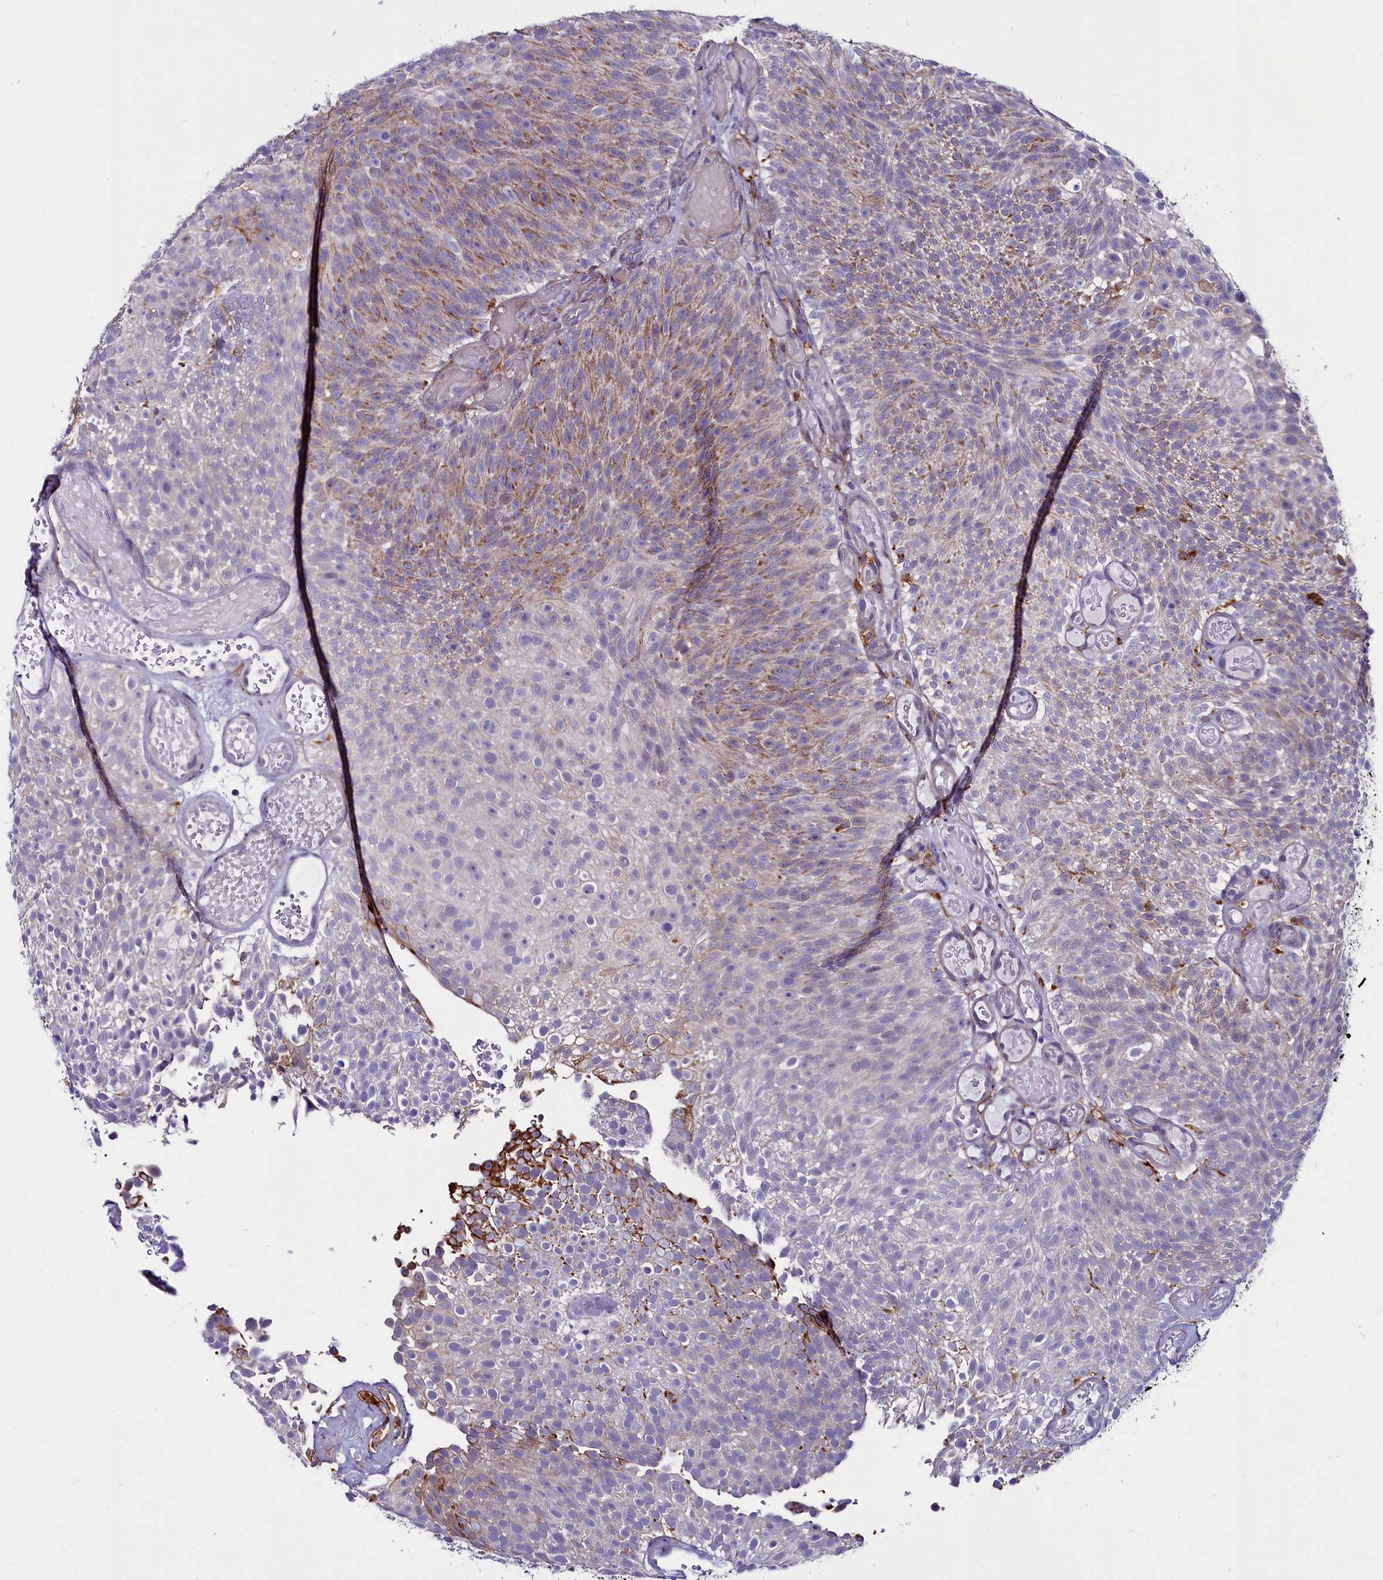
{"staining": {"intensity": "negative", "quantity": "none", "location": "none"}, "tissue": "urothelial cancer", "cell_type": "Tumor cells", "image_type": "cancer", "snomed": [{"axis": "morphology", "description": "Urothelial carcinoma, Low grade"}, {"axis": "topography", "description": "Urinary bladder"}], "caption": "This micrograph is of low-grade urothelial carcinoma stained with immunohistochemistry to label a protein in brown with the nuclei are counter-stained blue. There is no expression in tumor cells.", "gene": "IL20RA", "patient": {"sex": "male", "age": 78}}